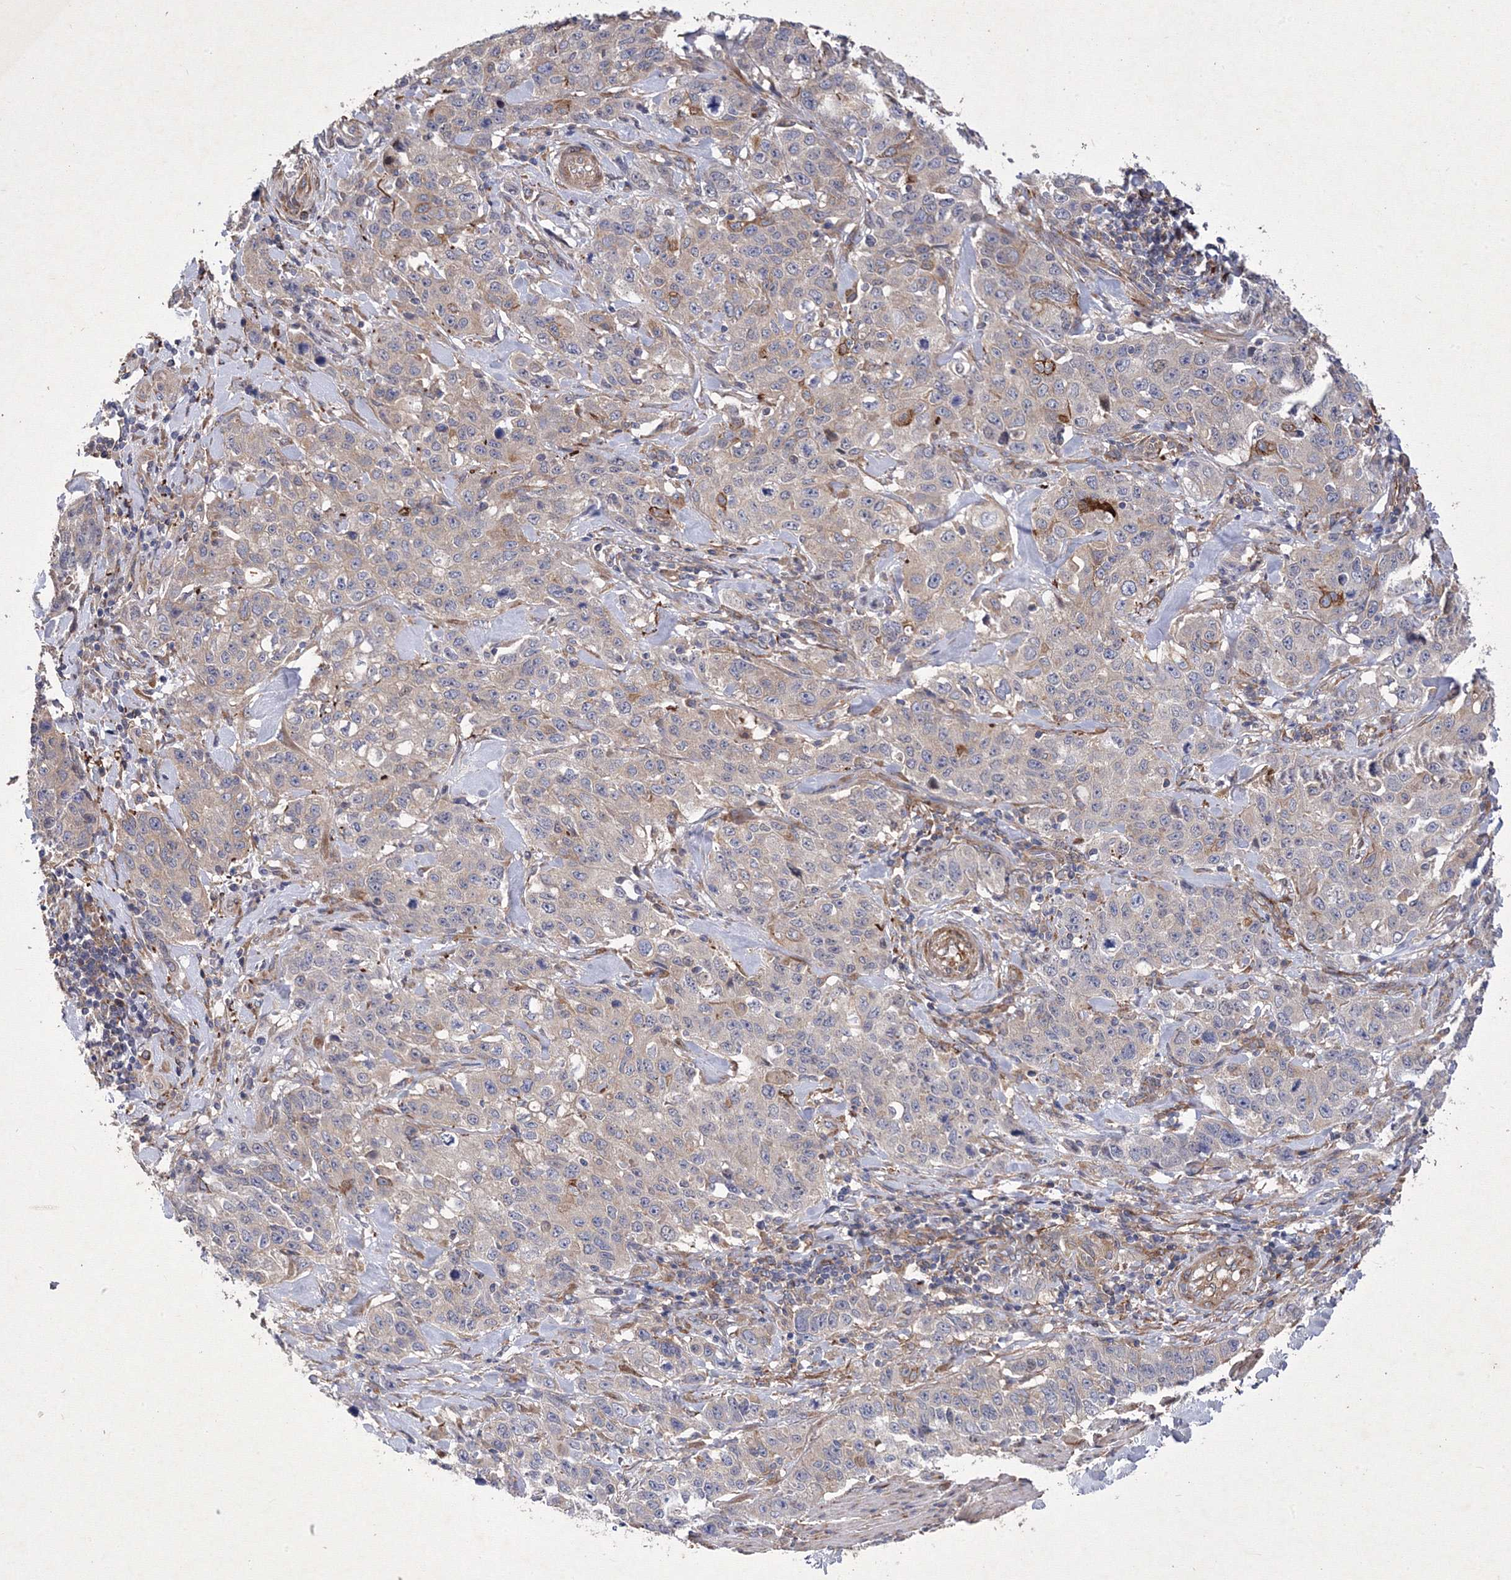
{"staining": {"intensity": "weak", "quantity": "<25%", "location": "cytoplasmic/membranous"}, "tissue": "stomach cancer", "cell_type": "Tumor cells", "image_type": "cancer", "snomed": [{"axis": "morphology", "description": "Adenocarcinoma, NOS"}, {"axis": "topography", "description": "Stomach"}], "caption": "Immunohistochemistry of human adenocarcinoma (stomach) shows no expression in tumor cells.", "gene": "SNX18", "patient": {"sex": "male", "age": 48}}